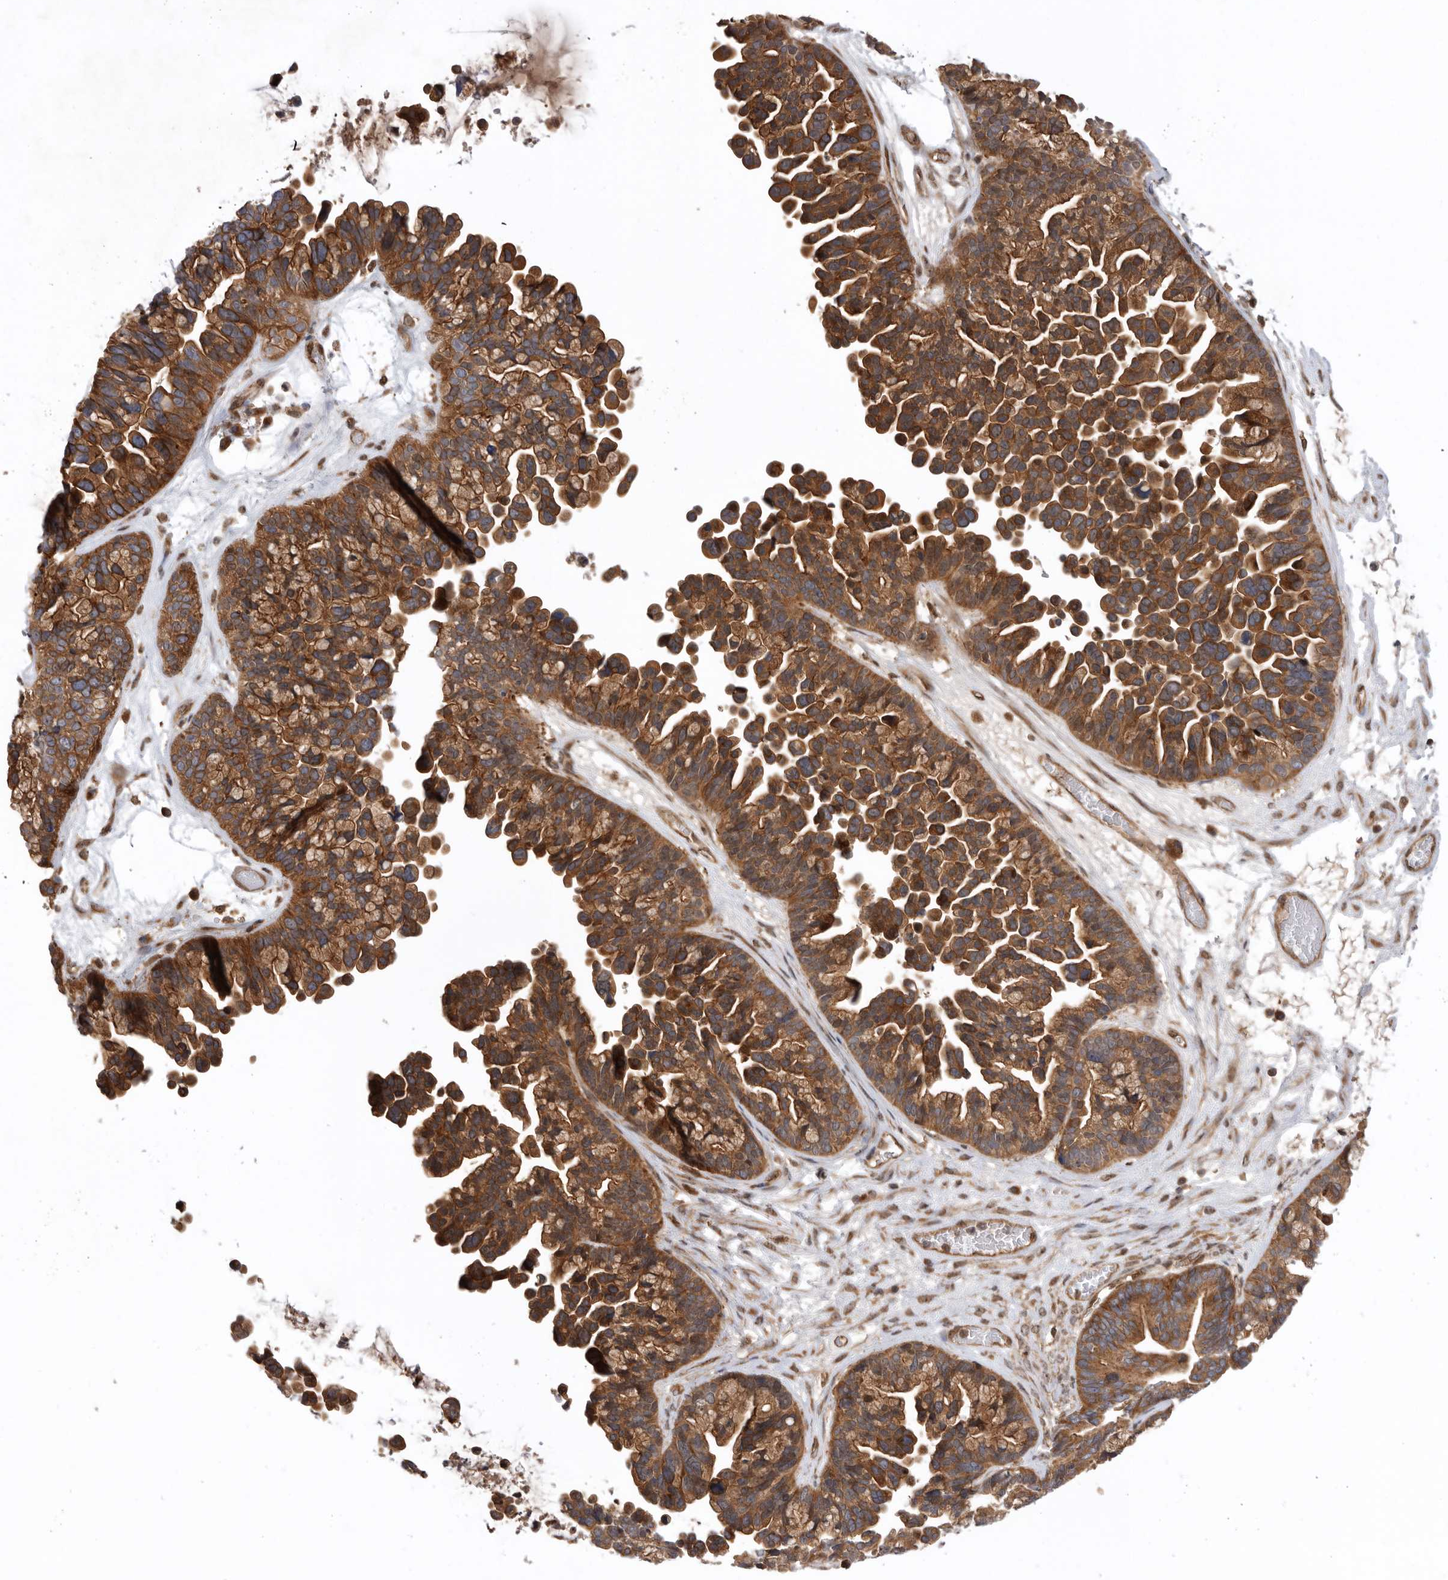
{"staining": {"intensity": "moderate", "quantity": ">75%", "location": "cytoplasmic/membranous"}, "tissue": "ovarian cancer", "cell_type": "Tumor cells", "image_type": "cancer", "snomed": [{"axis": "morphology", "description": "Cystadenocarcinoma, serous, NOS"}, {"axis": "topography", "description": "Ovary"}], "caption": "About >75% of tumor cells in ovarian cancer (serous cystadenocarcinoma) display moderate cytoplasmic/membranous protein expression as visualized by brown immunohistochemical staining.", "gene": "DHDDS", "patient": {"sex": "female", "age": 56}}